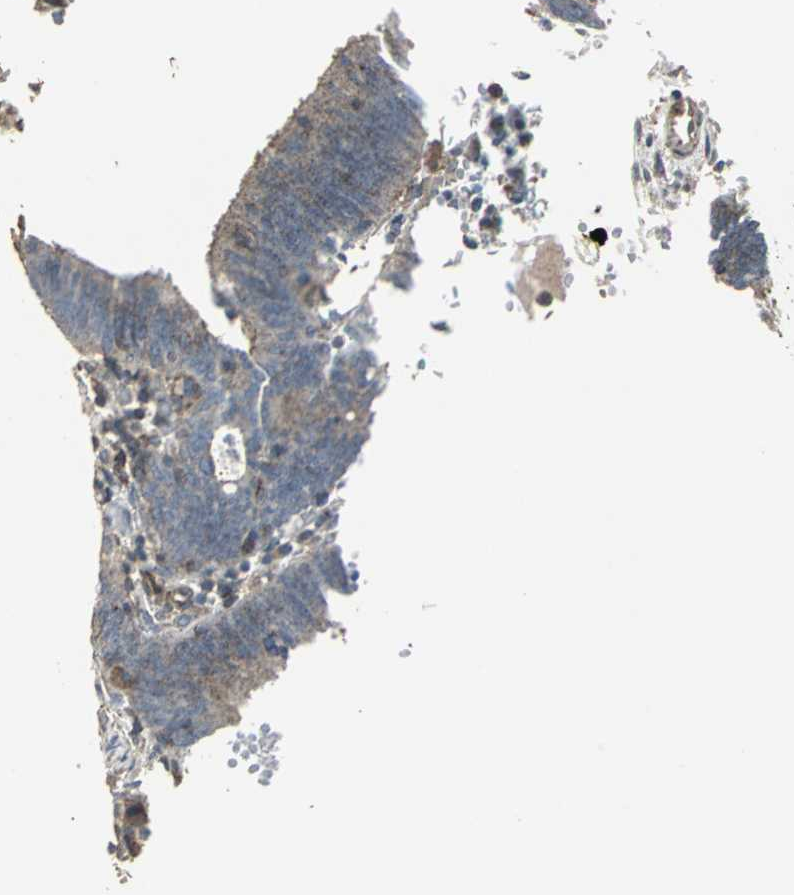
{"staining": {"intensity": "weak", "quantity": ">75%", "location": "cytoplasmic/membranous"}, "tissue": "colorectal cancer", "cell_type": "Tumor cells", "image_type": "cancer", "snomed": [{"axis": "morphology", "description": "Adenocarcinoma, NOS"}, {"axis": "topography", "description": "Rectum"}], "caption": "Brown immunohistochemical staining in colorectal cancer demonstrates weak cytoplasmic/membranous expression in about >75% of tumor cells.", "gene": "DNAJB4", "patient": {"sex": "female", "age": 66}}